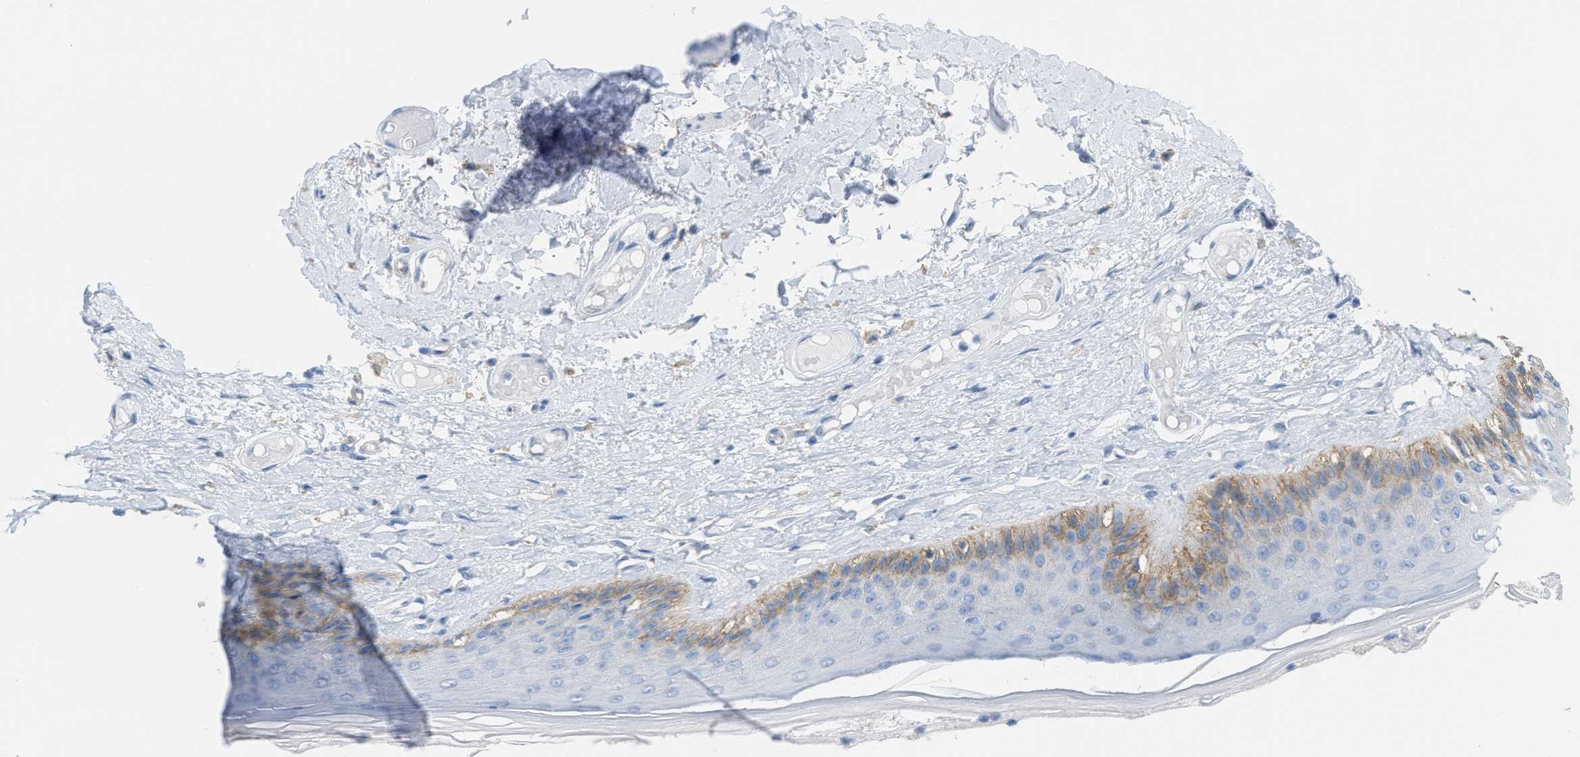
{"staining": {"intensity": "strong", "quantity": "<25%", "location": "cytoplasmic/membranous"}, "tissue": "skin", "cell_type": "Epidermal cells", "image_type": "normal", "snomed": [{"axis": "morphology", "description": "Normal tissue, NOS"}, {"axis": "topography", "description": "Vulva"}], "caption": "This is a micrograph of IHC staining of benign skin, which shows strong positivity in the cytoplasmic/membranous of epidermal cells.", "gene": "SLC3A2", "patient": {"sex": "female", "age": 73}}